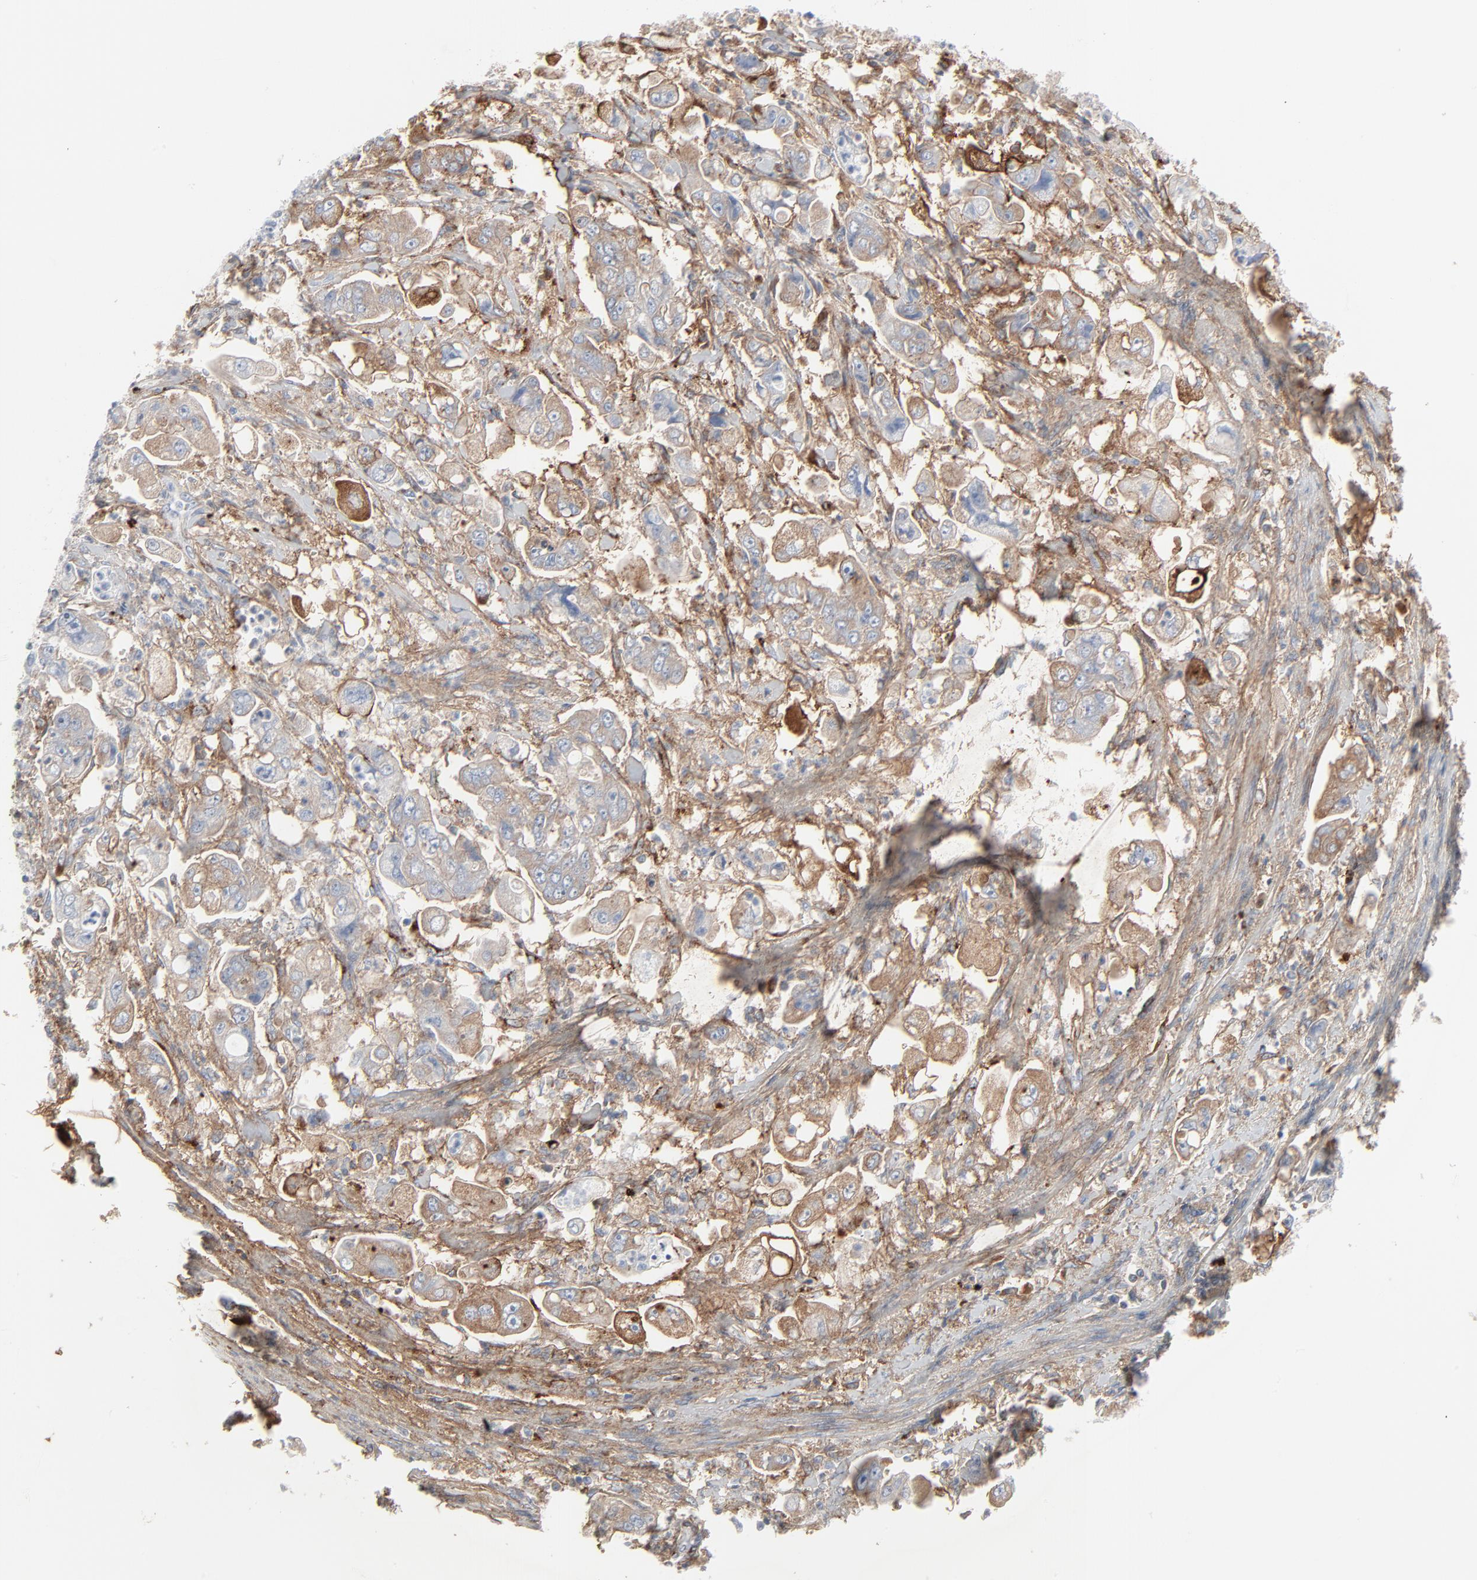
{"staining": {"intensity": "moderate", "quantity": ">75%", "location": "cytoplasmic/membranous"}, "tissue": "stomach cancer", "cell_type": "Tumor cells", "image_type": "cancer", "snomed": [{"axis": "morphology", "description": "Adenocarcinoma, NOS"}, {"axis": "topography", "description": "Stomach"}], "caption": "Moderate cytoplasmic/membranous protein positivity is present in approximately >75% of tumor cells in stomach cancer (adenocarcinoma).", "gene": "BGN", "patient": {"sex": "male", "age": 62}}